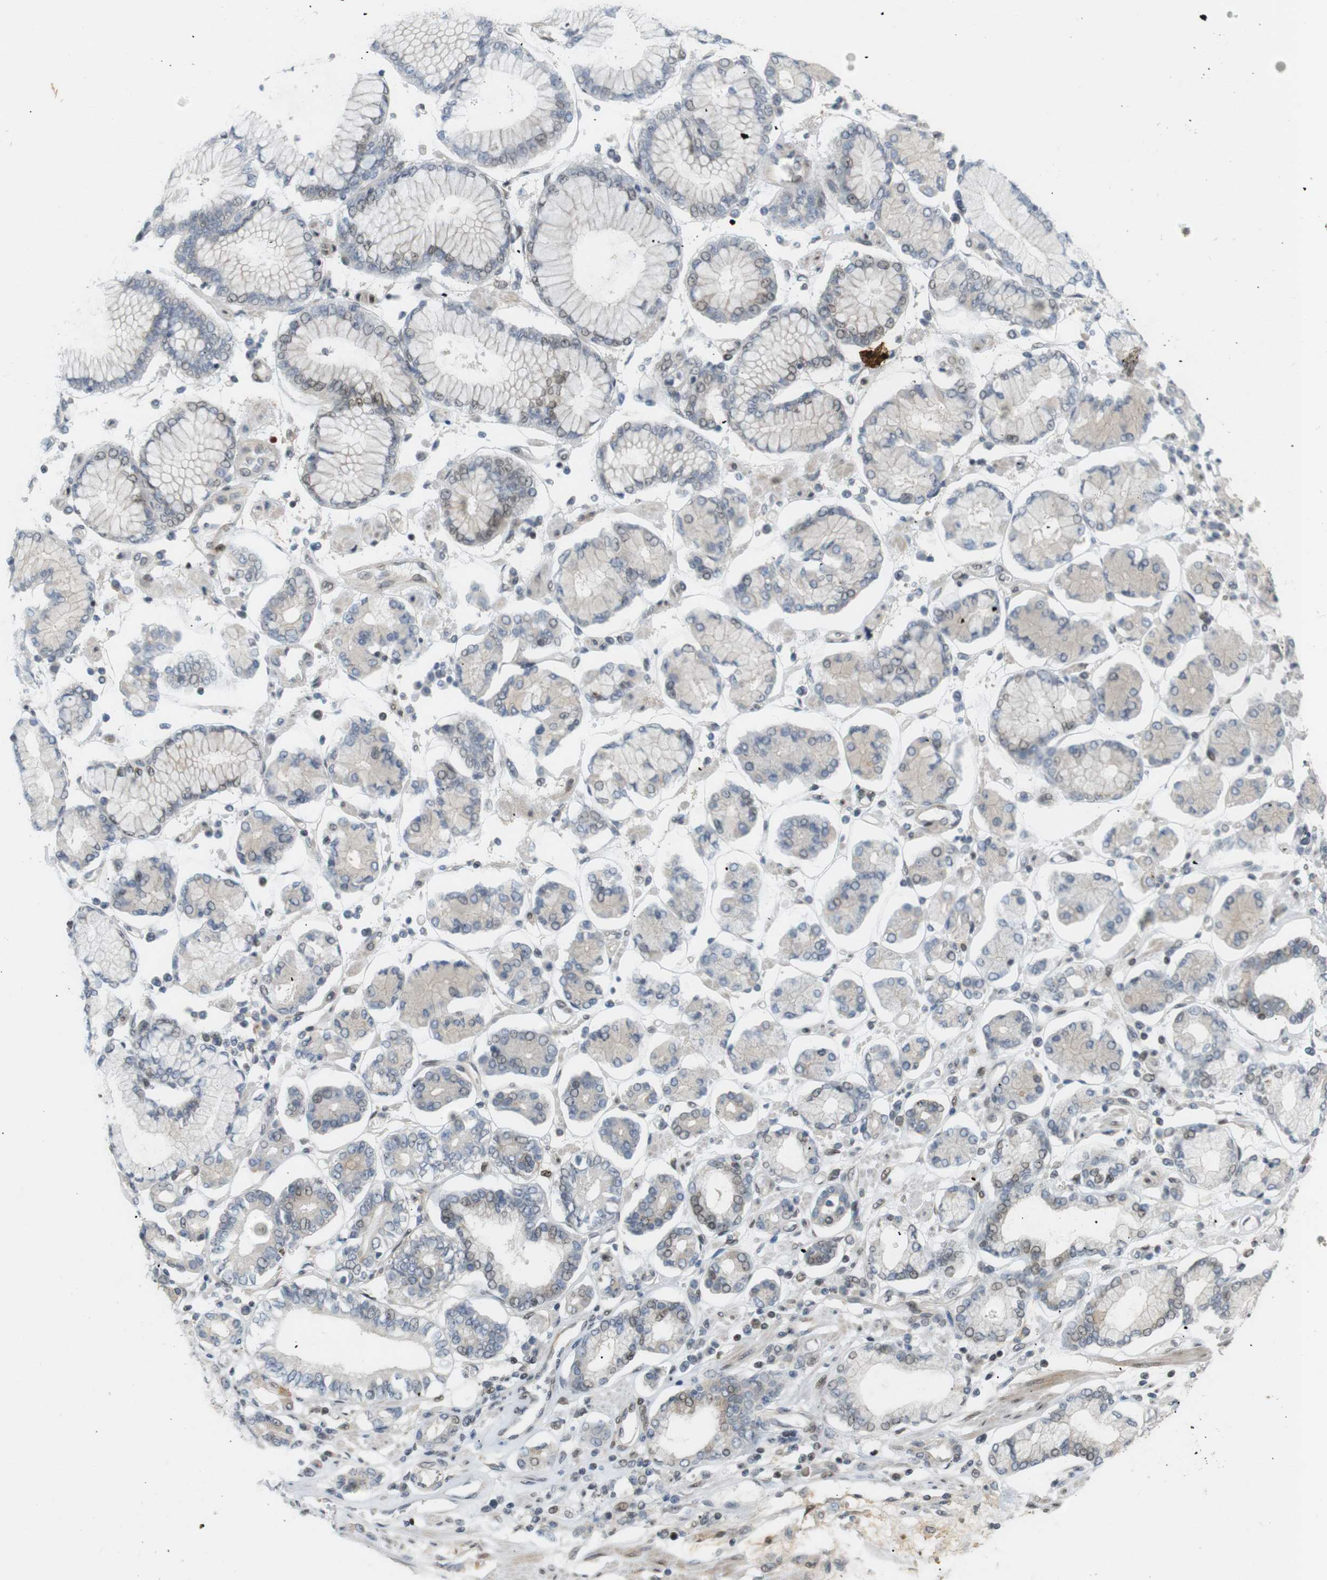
{"staining": {"intensity": "weak", "quantity": "<25%", "location": "nuclear"}, "tissue": "stomach cancer", "cell_type": "Tumor cells", "image_type": "cancer", "snomed": [{"axis": "morphology", "description": "Adenocarcinoma, NOS"}, {"axis": "topography", "description": "Stomach"}], "caption": "An immunohistochemistry photomicrograph of stomach cancer (adenocarcinoma) is shown. There is no staining in tumor cells of stomach cancer (adenocarcinoma).", "gene": "PPP1R14A", "patient": {"sex": "male", "age": 76}}